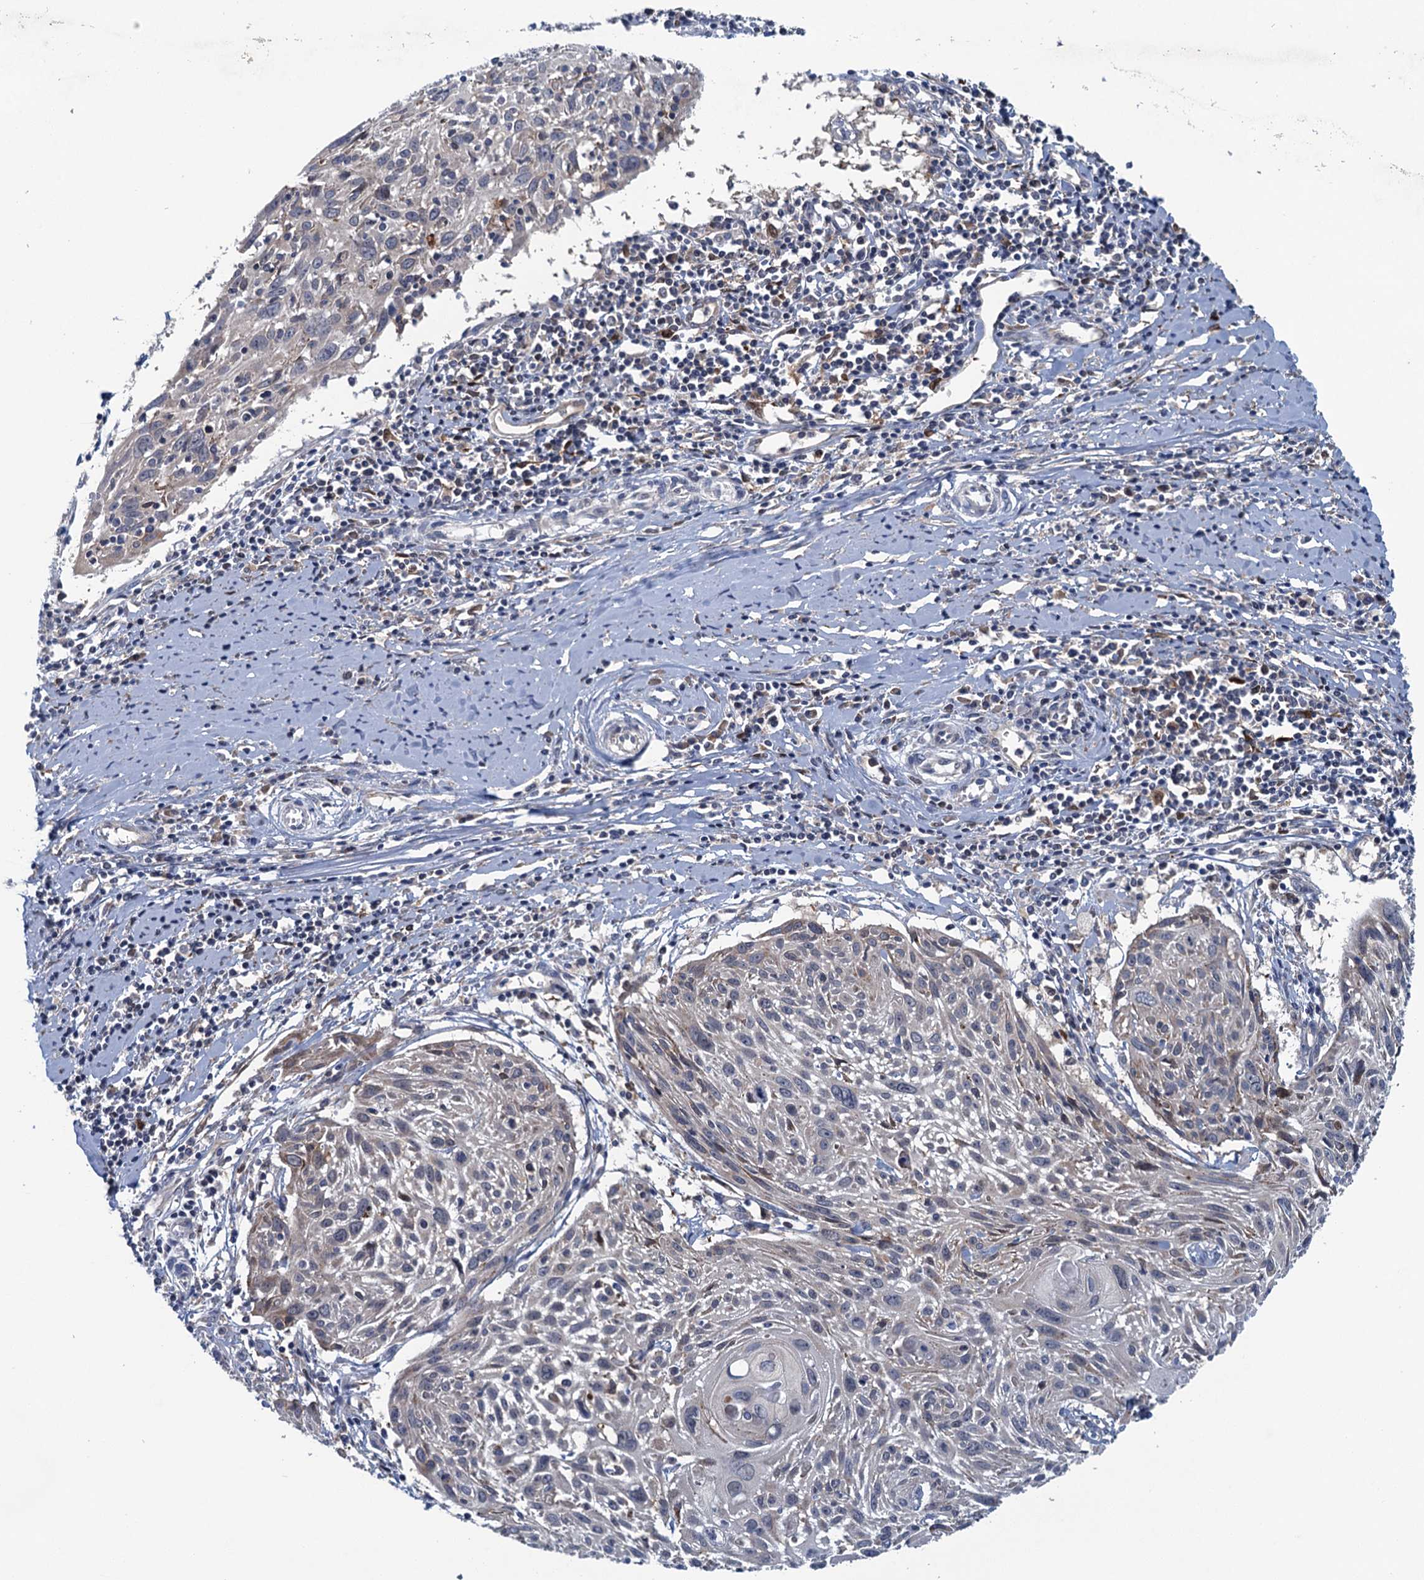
{"staining": {"intensity": "negative", "quantity": "none", "location": "none"}, "tissue": "cervical cancer", "cell_type": "Tumor cells", "image_type": "cancer", "snomed": [{"axis": "morphology", "description": "Squamous cell carcinoma, NOS"}, {"axis": "topography", "description": "Cervix"}], "caption": "This image is of cervical squamous cell carcinoma stained with immunohistochemistry to label a protein in brown with the nuclei are counter-stained blue. There is no expression in tumor cells.", "gene": "CNTN5", "patient": {"sex": "female", "age": 51}}